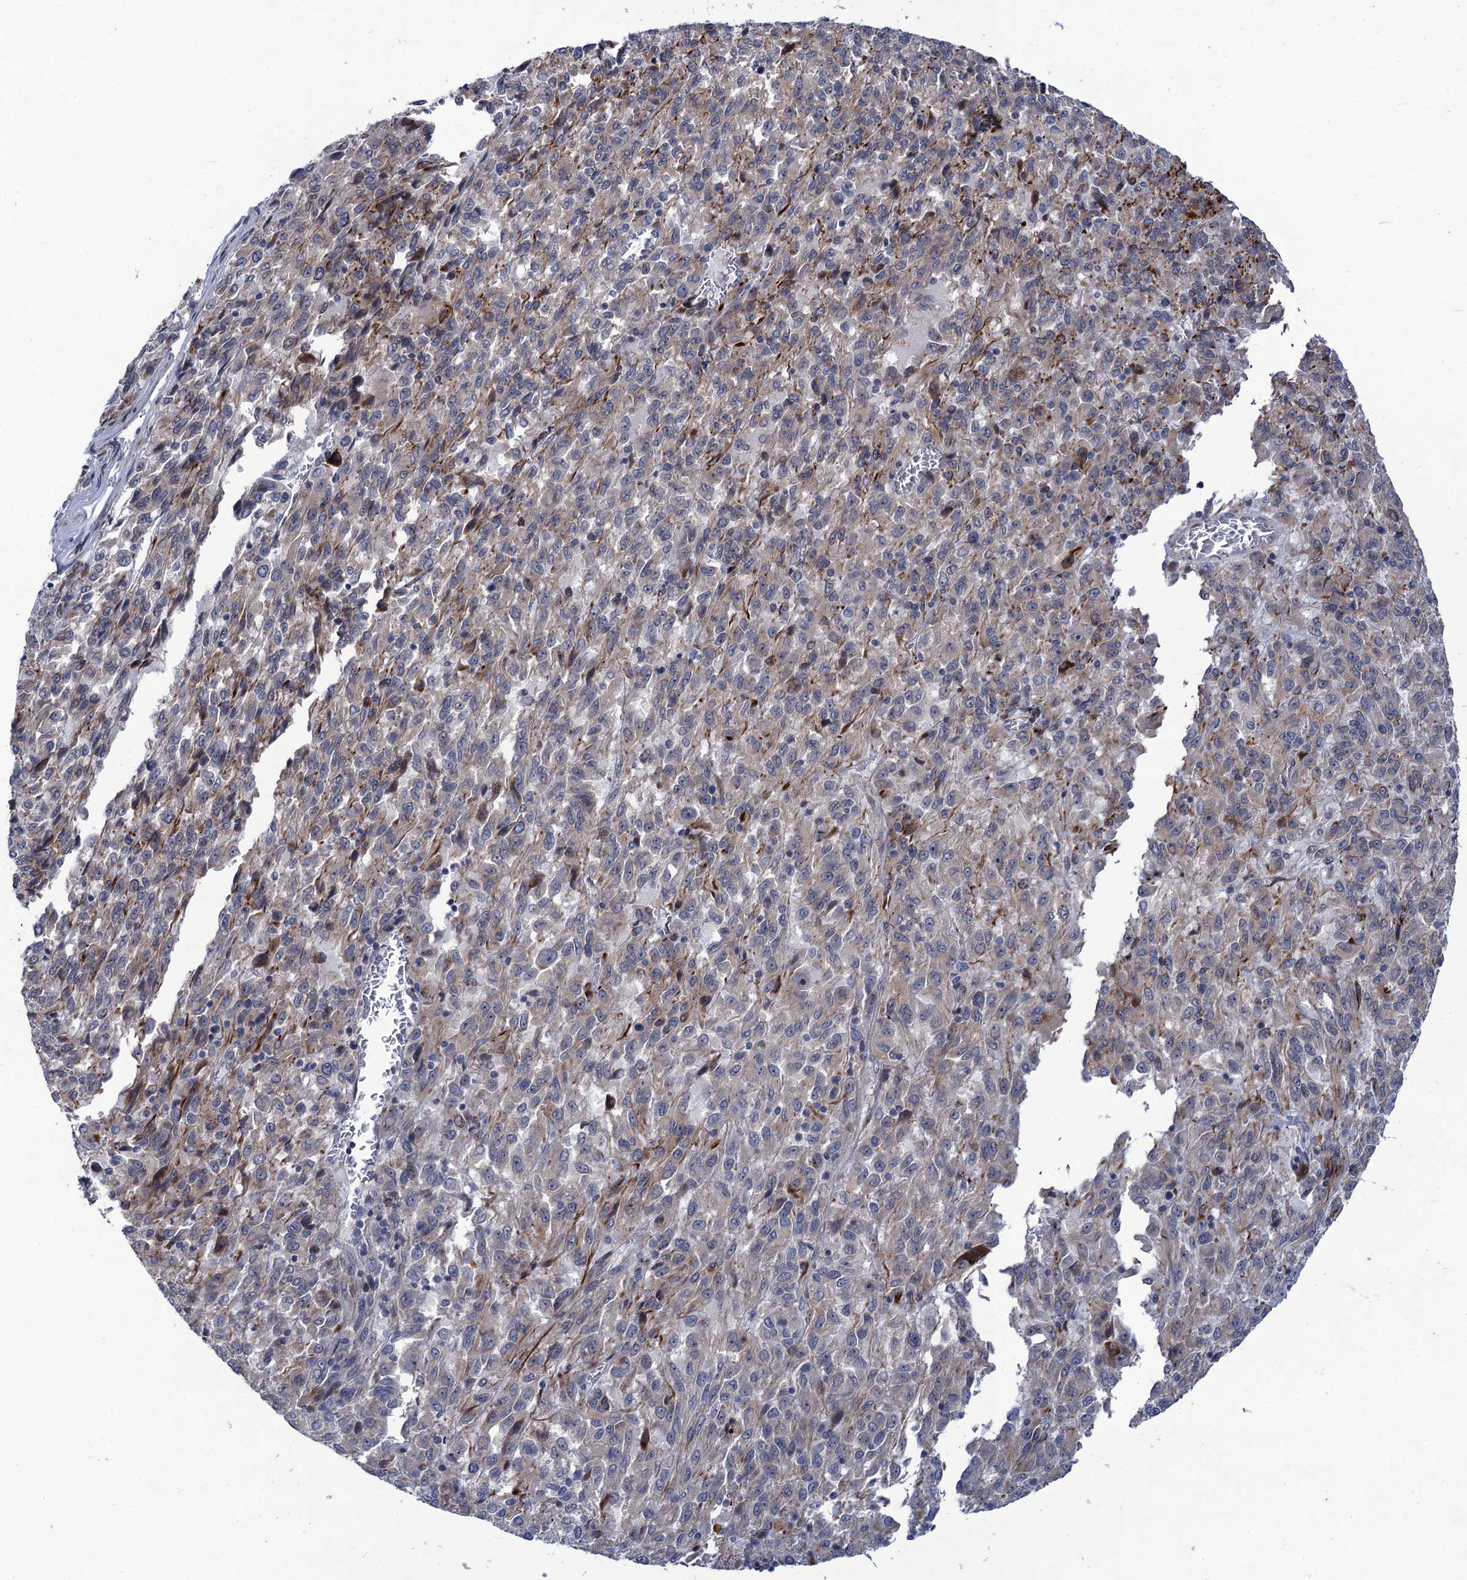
{"staining": {"intensity": "weak", "quantity": "<25%", "location": "cytoplasmic/membranous"}, "tissue": "melanoma", "cell_type": "Tumor cells", "image_type": "cancer", "snomed": [{"axis": "morphology", "description": "Malignant melanoma, Metastatic site"}, {"axis": "topography", "description": "Lung"}], "caption": "Tumor cells are negative for protein expression in human melanoma.", "gene": "QPCTL", "patient": {"sex": "male", "age": 64}}